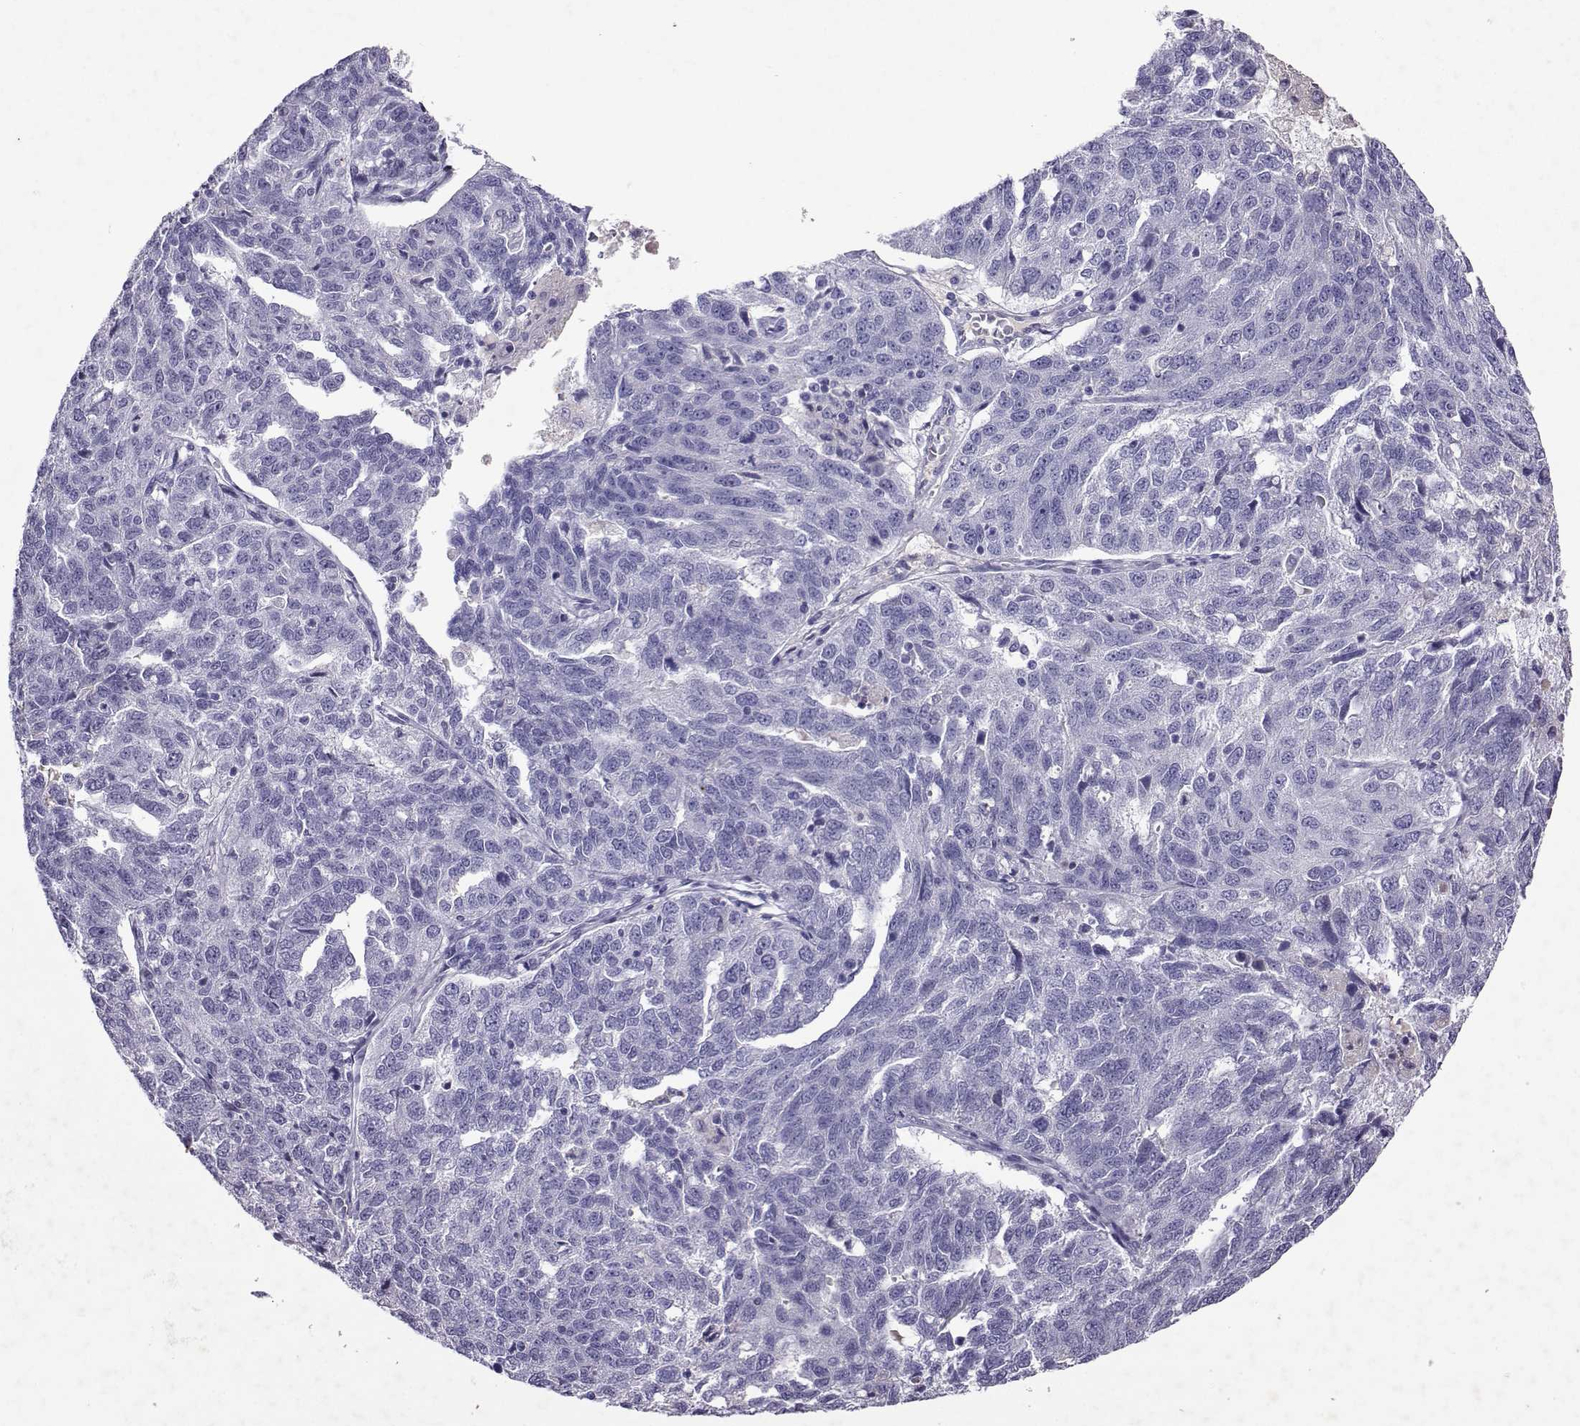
{"staining": {"intensity": "negative", "quantity": "none", "location": "none"}, "tissue": "ovarian cancer", "cell_type": "Tumor cells", "image_type": "cancer", "snomed": [{"axis": "morphology", "description": "Cystadenocarcinoma, serous, NOS"}, {"axis": "topography", "description": "Ovary"}], "caption": "A photomicrograph of ovarian cancer (serous cystadenocarcinoma) stained for a protein reveals no brown staining in tumor cells.", "gene": "GRIK4", "patient": {"sex": "female", "age": 71}}